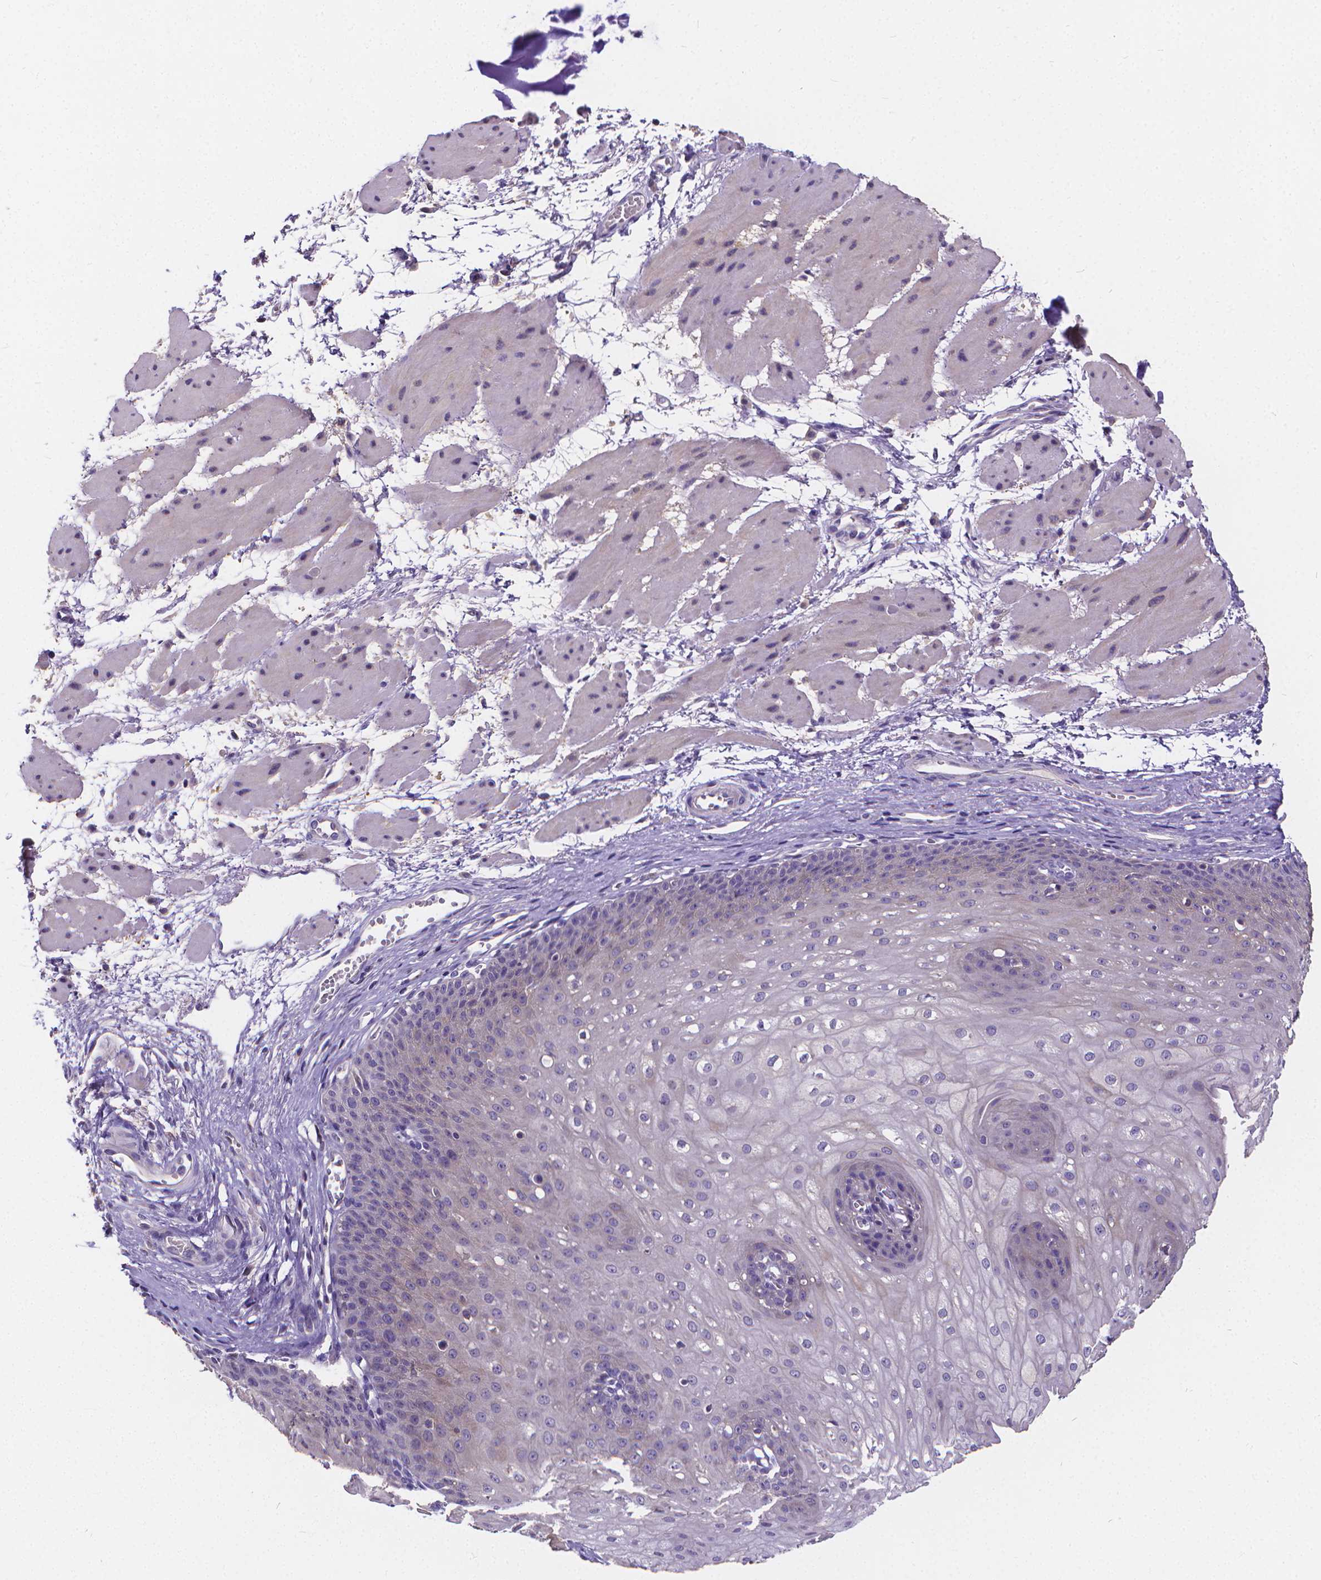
{"staining": {"intensity": "weak", "quantity": "<25%", "location": "cytoplasmic/membranous"}, "tissue": "esophagus", "cell_type": "Squamous epithelial cells", "image_type": "normal", "snomed": [{"axis": "morphology", "description": "Normal tissue, NOS"}, {"axis": "topography", "description": "Esophagus"}], "caption": "This is an immunohistochemistry photomicrograph of normal esophagus. There is no staining in squamous epithelial cells.", "gene": "GLRB", "patient": {"sex": "male", "age": 71}}